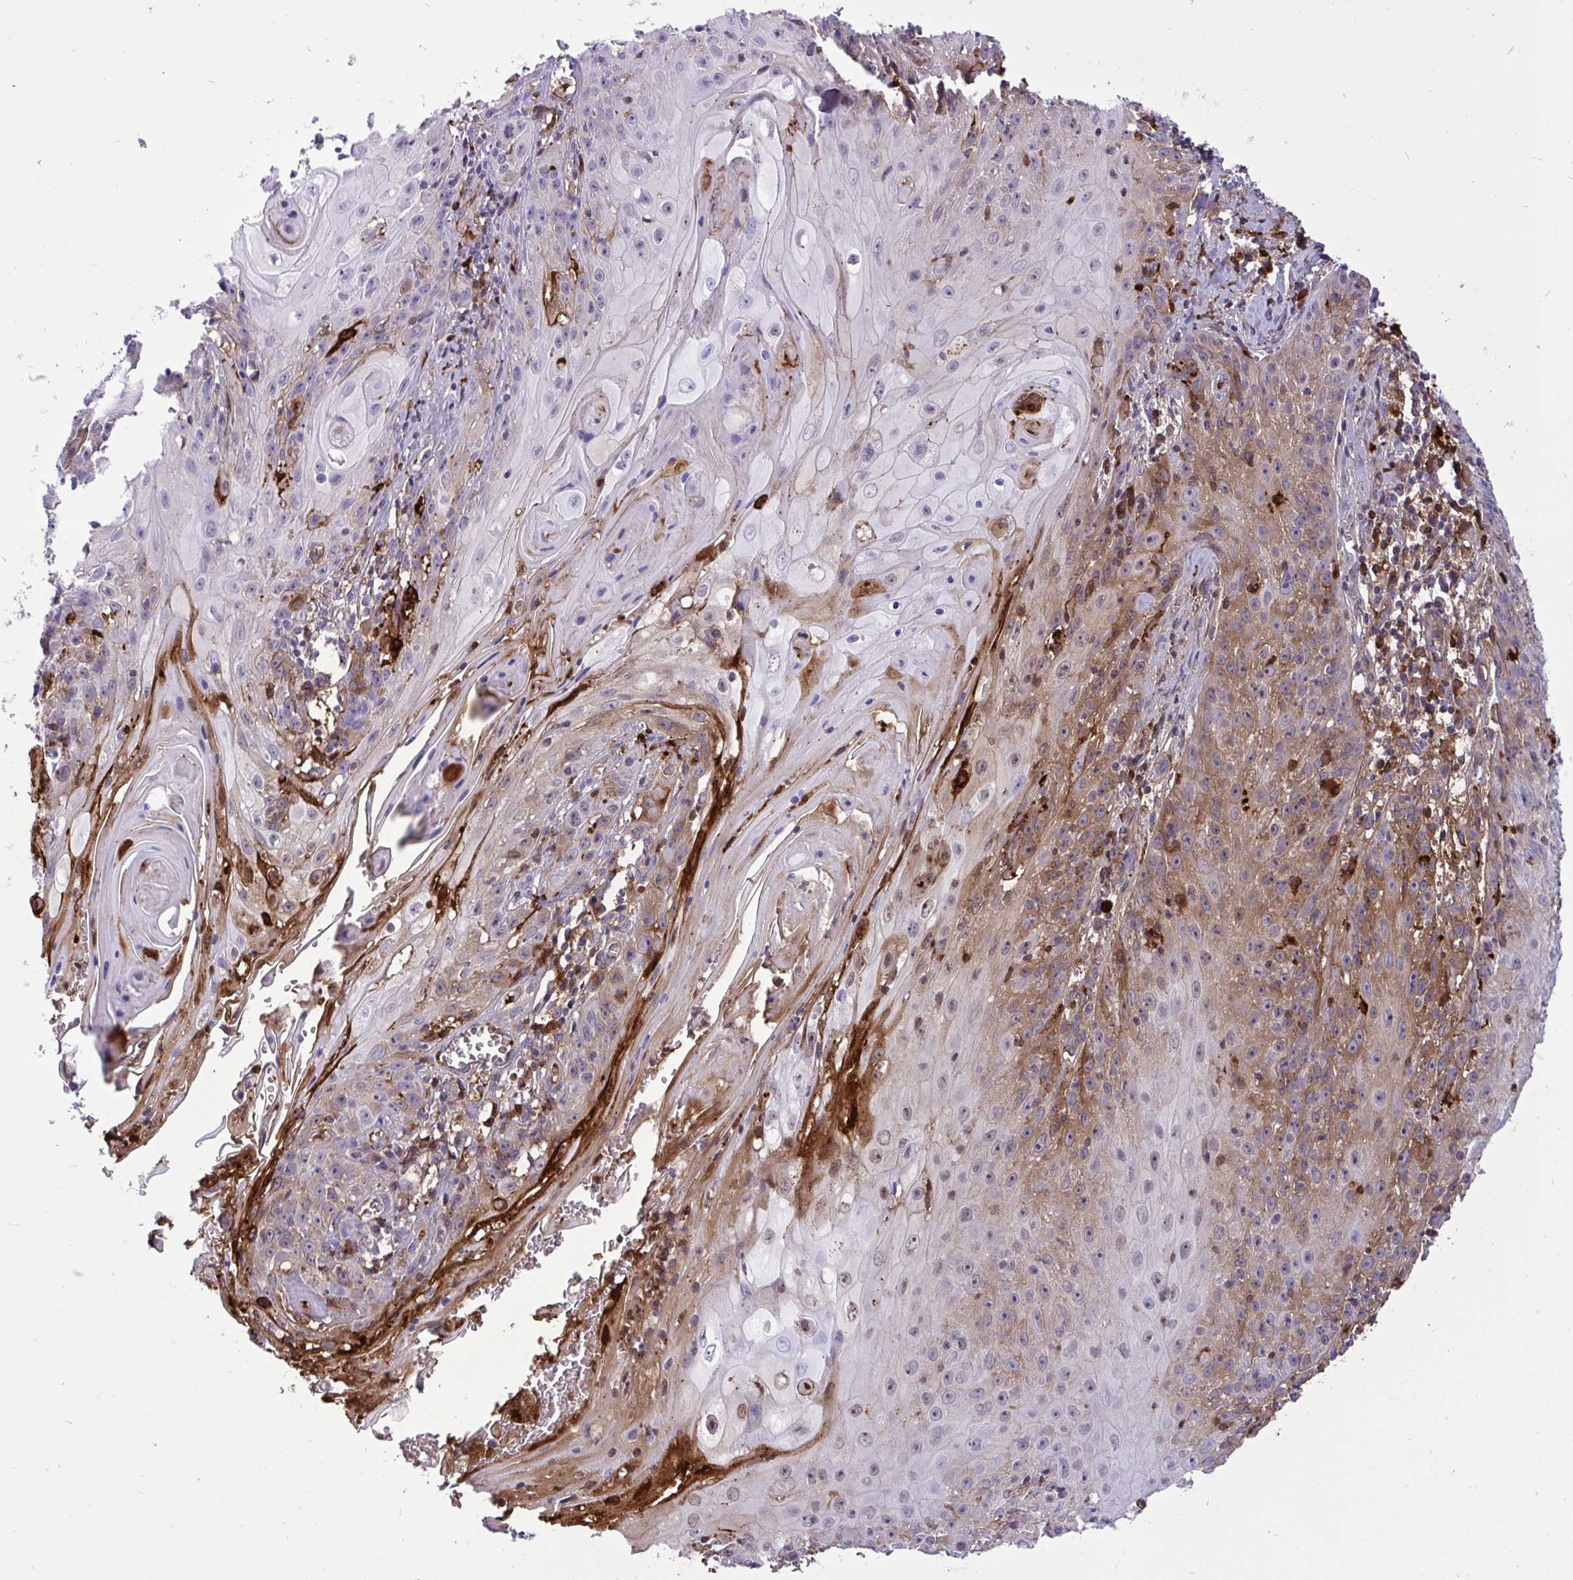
{"staining": {"intensity": "moderate", "quantity": "25%-75%", "location": "cytoplasmic/membranous"}, "tissue": "skin cancer", "cell_type": "Tumor cells", "image_type": "cancer", "snomed": [{"axis": "morphology", "description": "Squamous cell carcinoma, NOS"}, {"axis": "topography", "description": "Skin"}, {"axis": "topography", "description": "Vulva"}], "caption": "Skin cancer (squamous cell carcinoma) stained for a protein (brown) shows moderate cytoplasmic/membranous positive positivity in approximately 25%-75% of tumor cells.", "gene": "F2", "patient": {"sex": "female", "age": 76}}